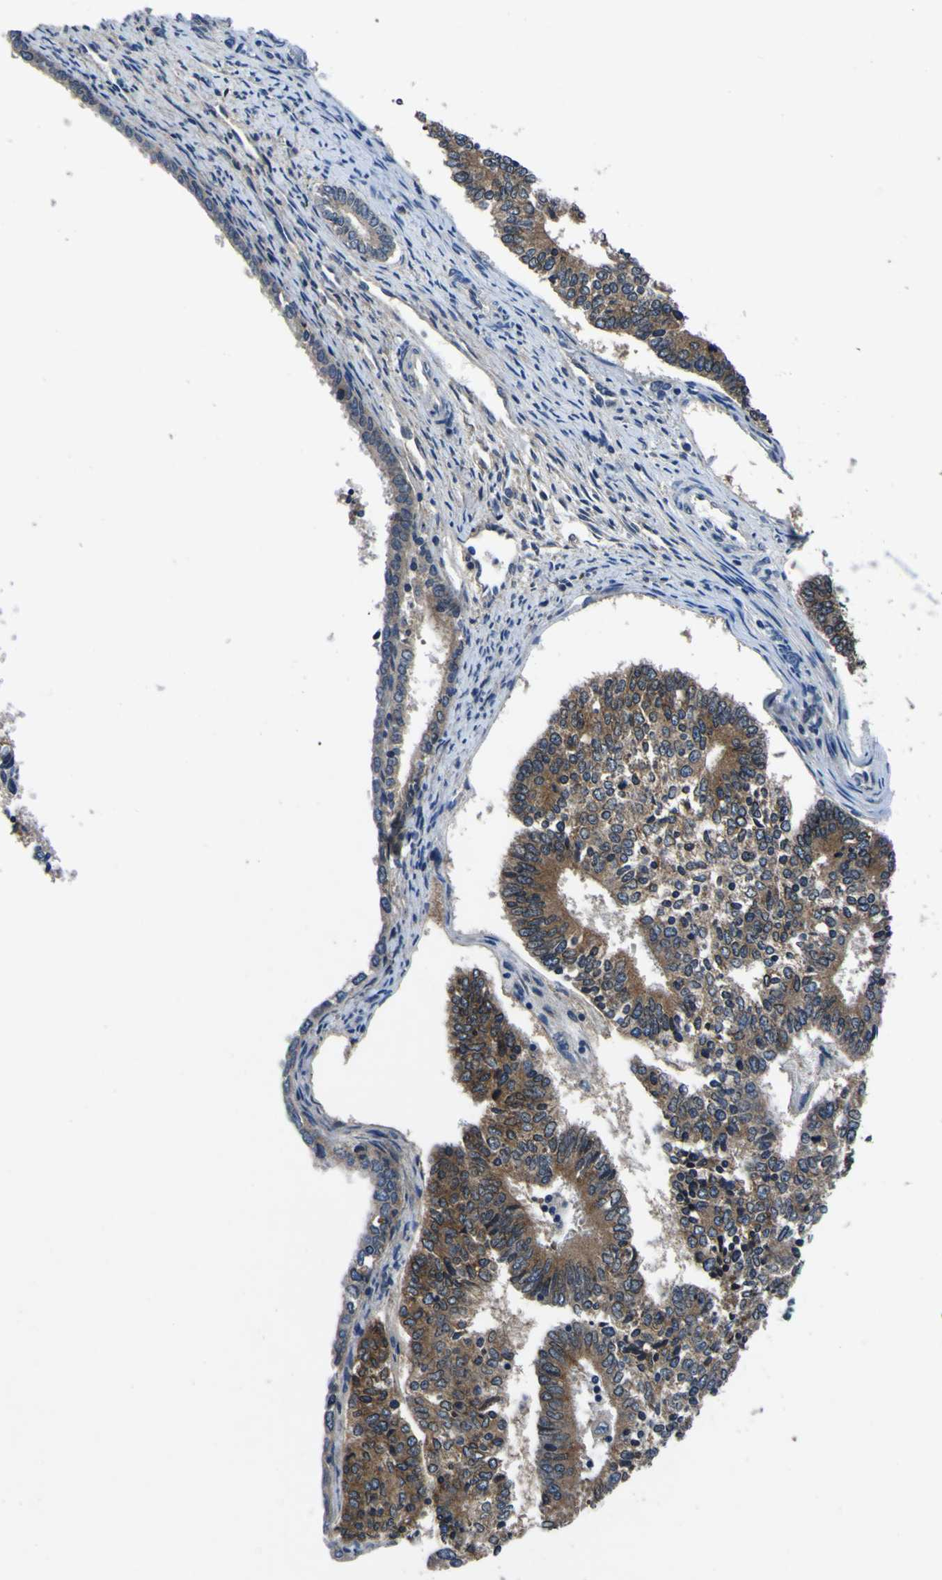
{"staining": {"intensity": "moderate", "quantity": ">75%", "location": "cytoplasmic/membranous"}, "tissue": "endometrial cancer", "cell_type": "Tumor cells", "image_type": "cancer", "snomed": [{"axis": "morphology", "description": "Adenocarcinoma, NOS"}, {"axis": "topography", "description": "Endometrium"}], "caption": "IHC micrograph of neoplastic tissue: human adenocarcinoma (endometrial) stained using IHC reveals medium levels of moderate protein expression localized specifically in the cytoplasmic/membranous of tumor cells, appearing as a cytoplasmic/membranous brown color.", "gene": "EPHB4", "patient": {"sex": "female", "age": 70}}